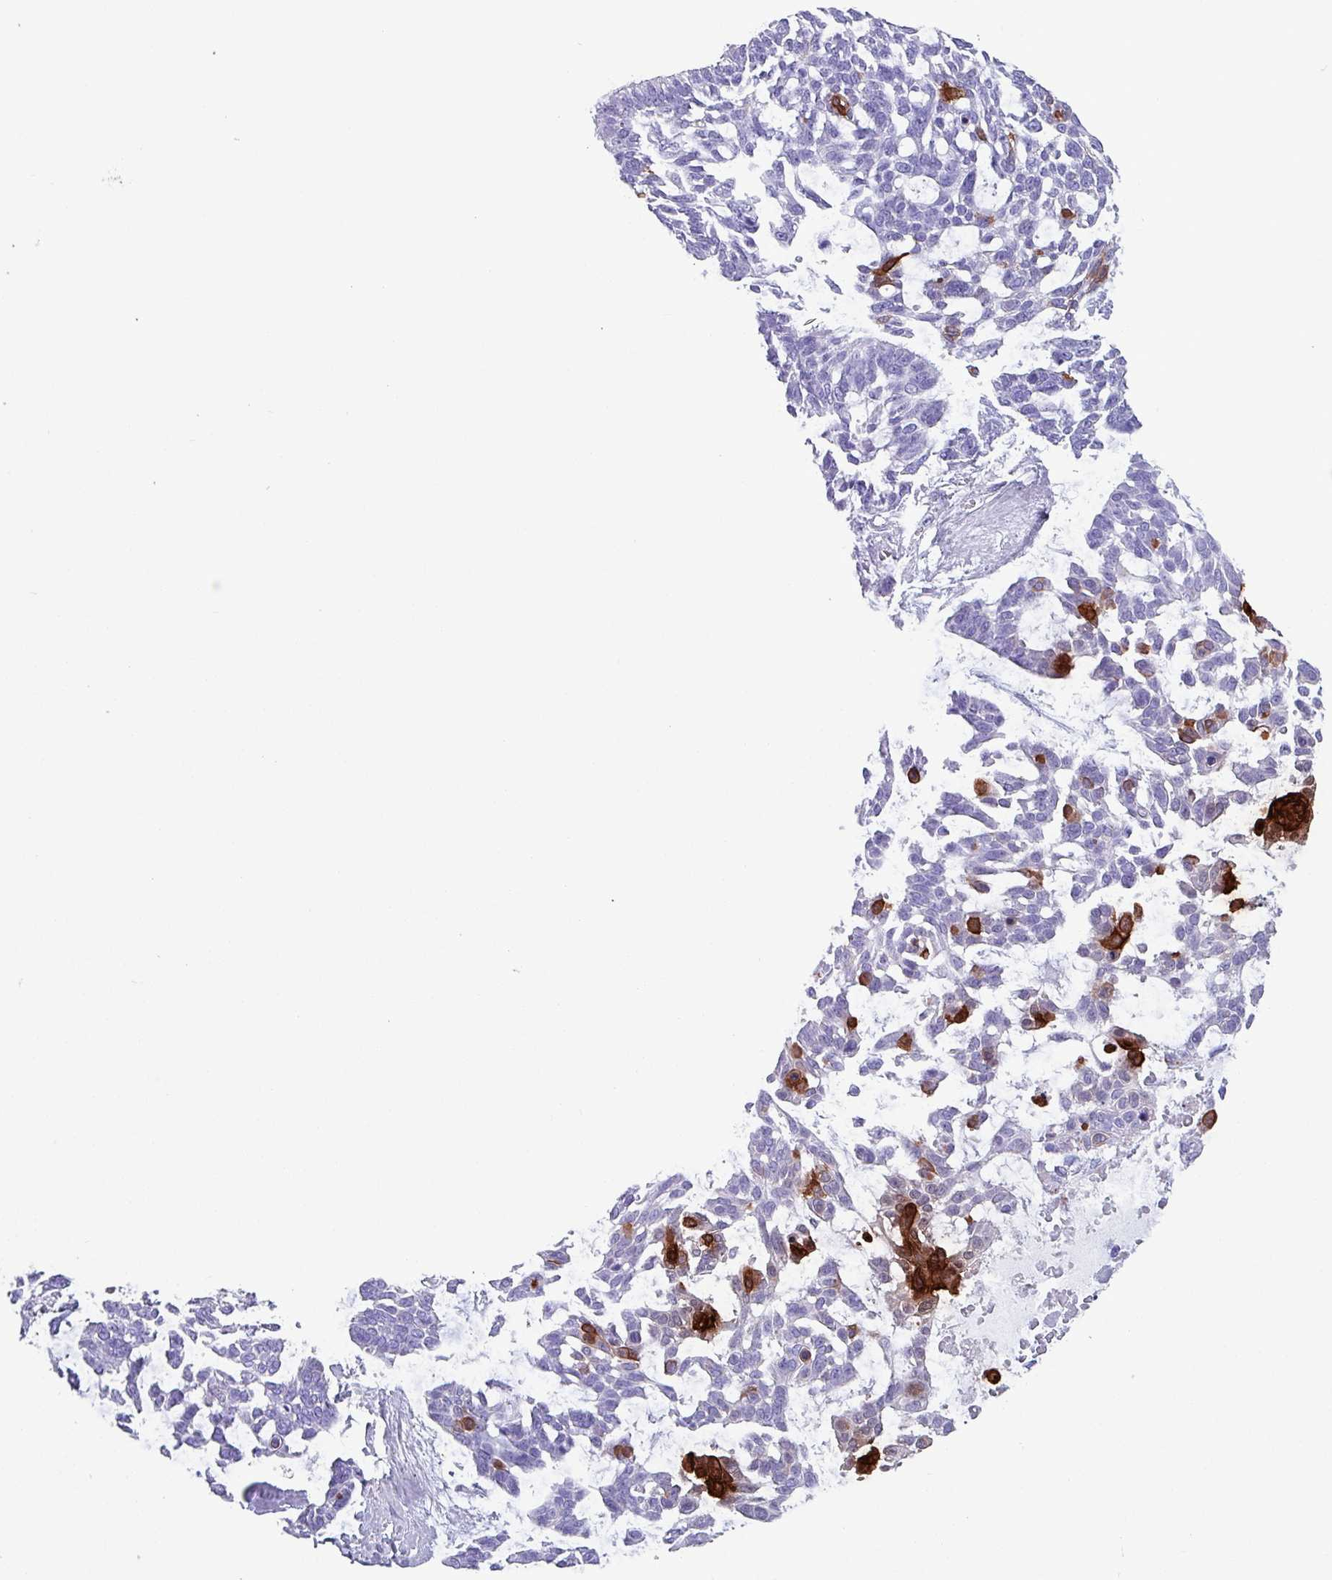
{"staining": {"intensity": "strong", "quantity": "<25%", "location": "cytoplasmic/membranous"}, "tissue": "skin cancer", "cell_type": "Tumor cells", "image_type": "cancer", "snomed": [{"axis": "morphology", "description": "Basal cell carcinoma"}, {"axis": "topography", "description": "Skin"}], "caption": "An image of human skin cancer stained for a protein demonstrates strong cytoplasmic/membranous brown staining in tumor cells.", "gene": "KRT6C", "patient": {"sex": "male", "age": 88}}